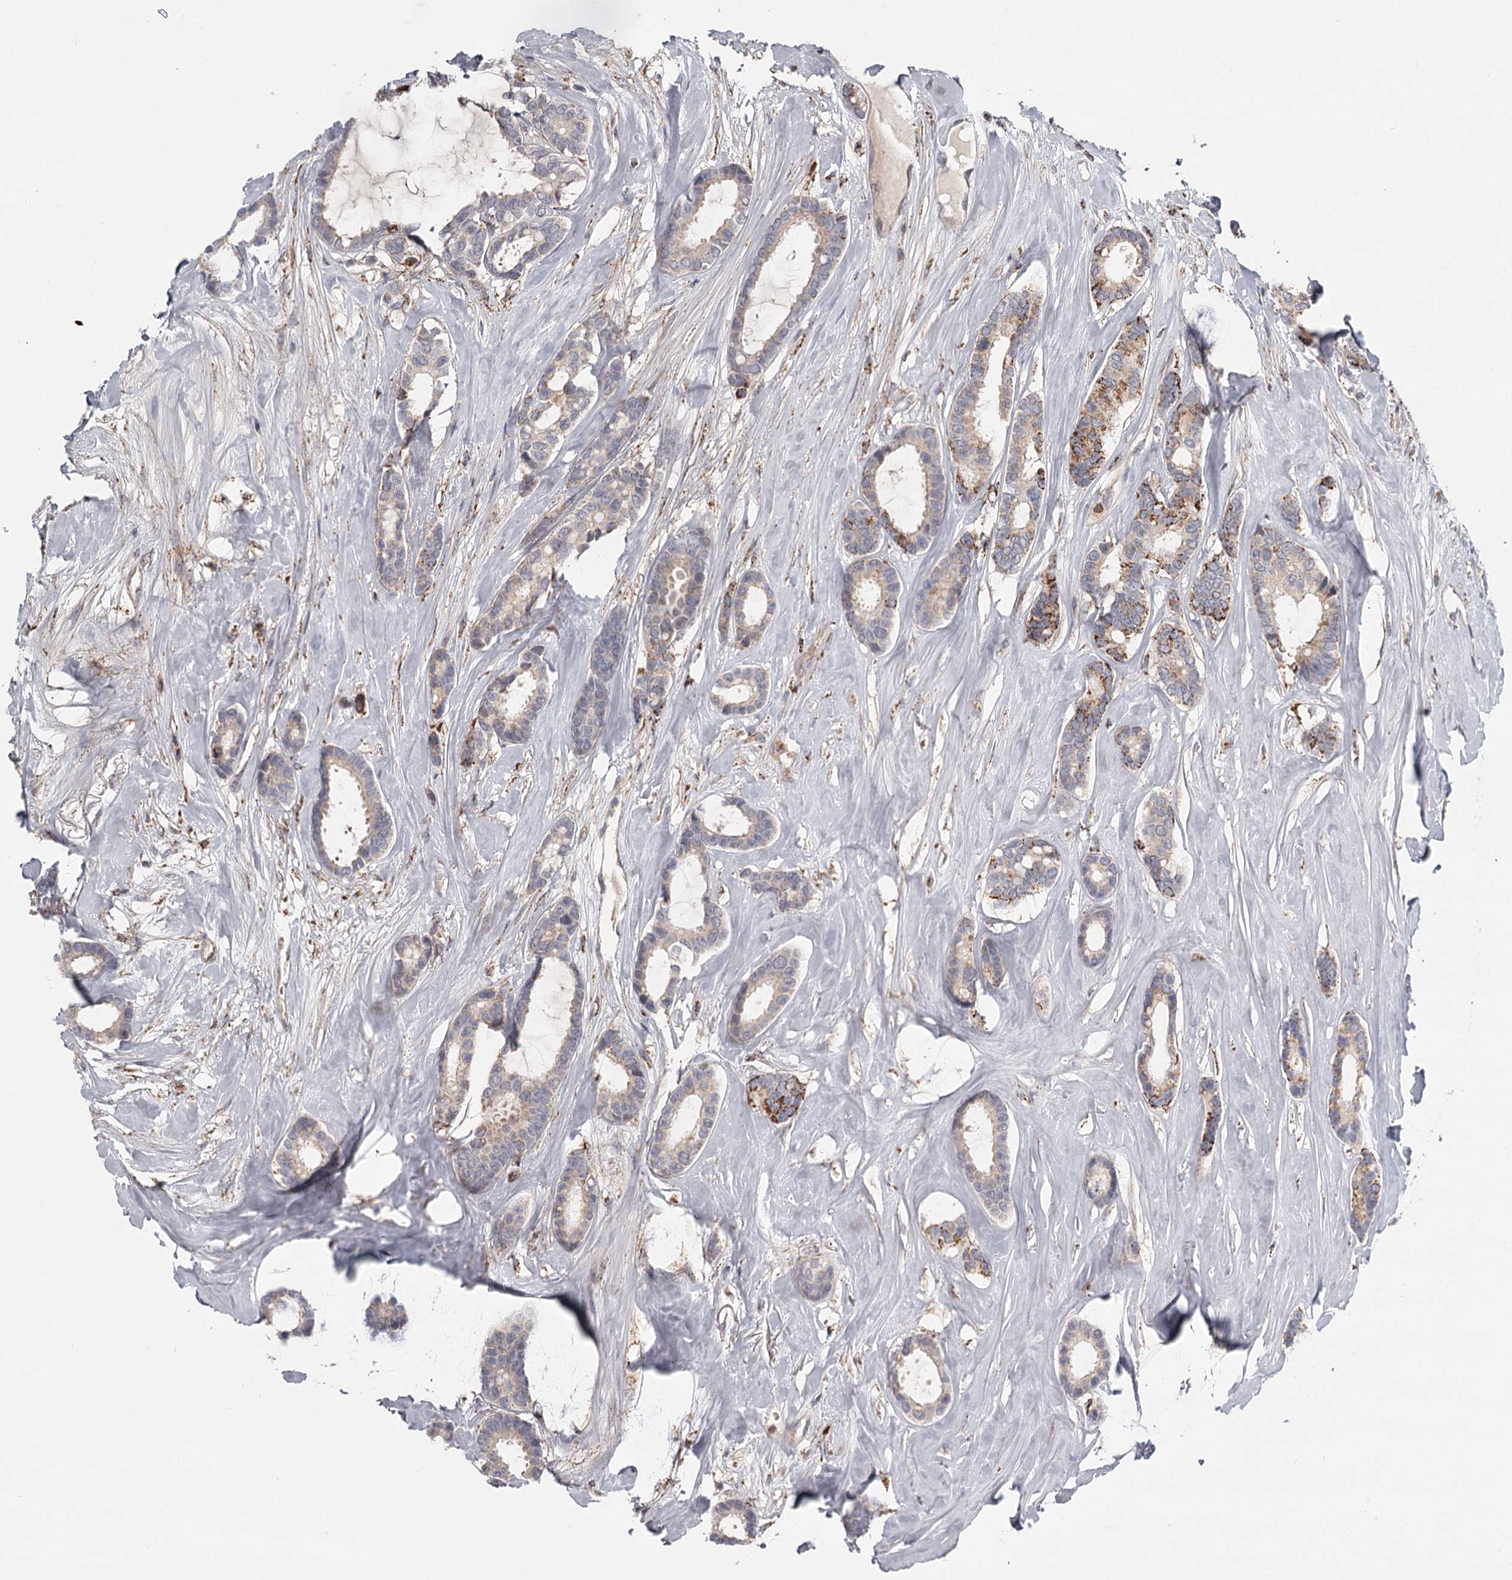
{"staining": {"intensity": "moderate", "quantity": "<25%", "location": "cytoplasmic/membranous"}, "tissue": "breast cancer", "cell_type": "Tumor cells", "image_type": "cancer", "snomed": [{"axis": "morphology", "description": "Duct carcinoma"}, {"axis": "topography", "description": "Breast"}], "caption": "Immunohistochemical staining of infiltrating ductal carcinoma (breast) displays moderate cytoplasmic/membranous protein expression in approximately <25% of tumor cells.", "gene": "CDC123", "patient": {"sex": "female", "age": 87}}